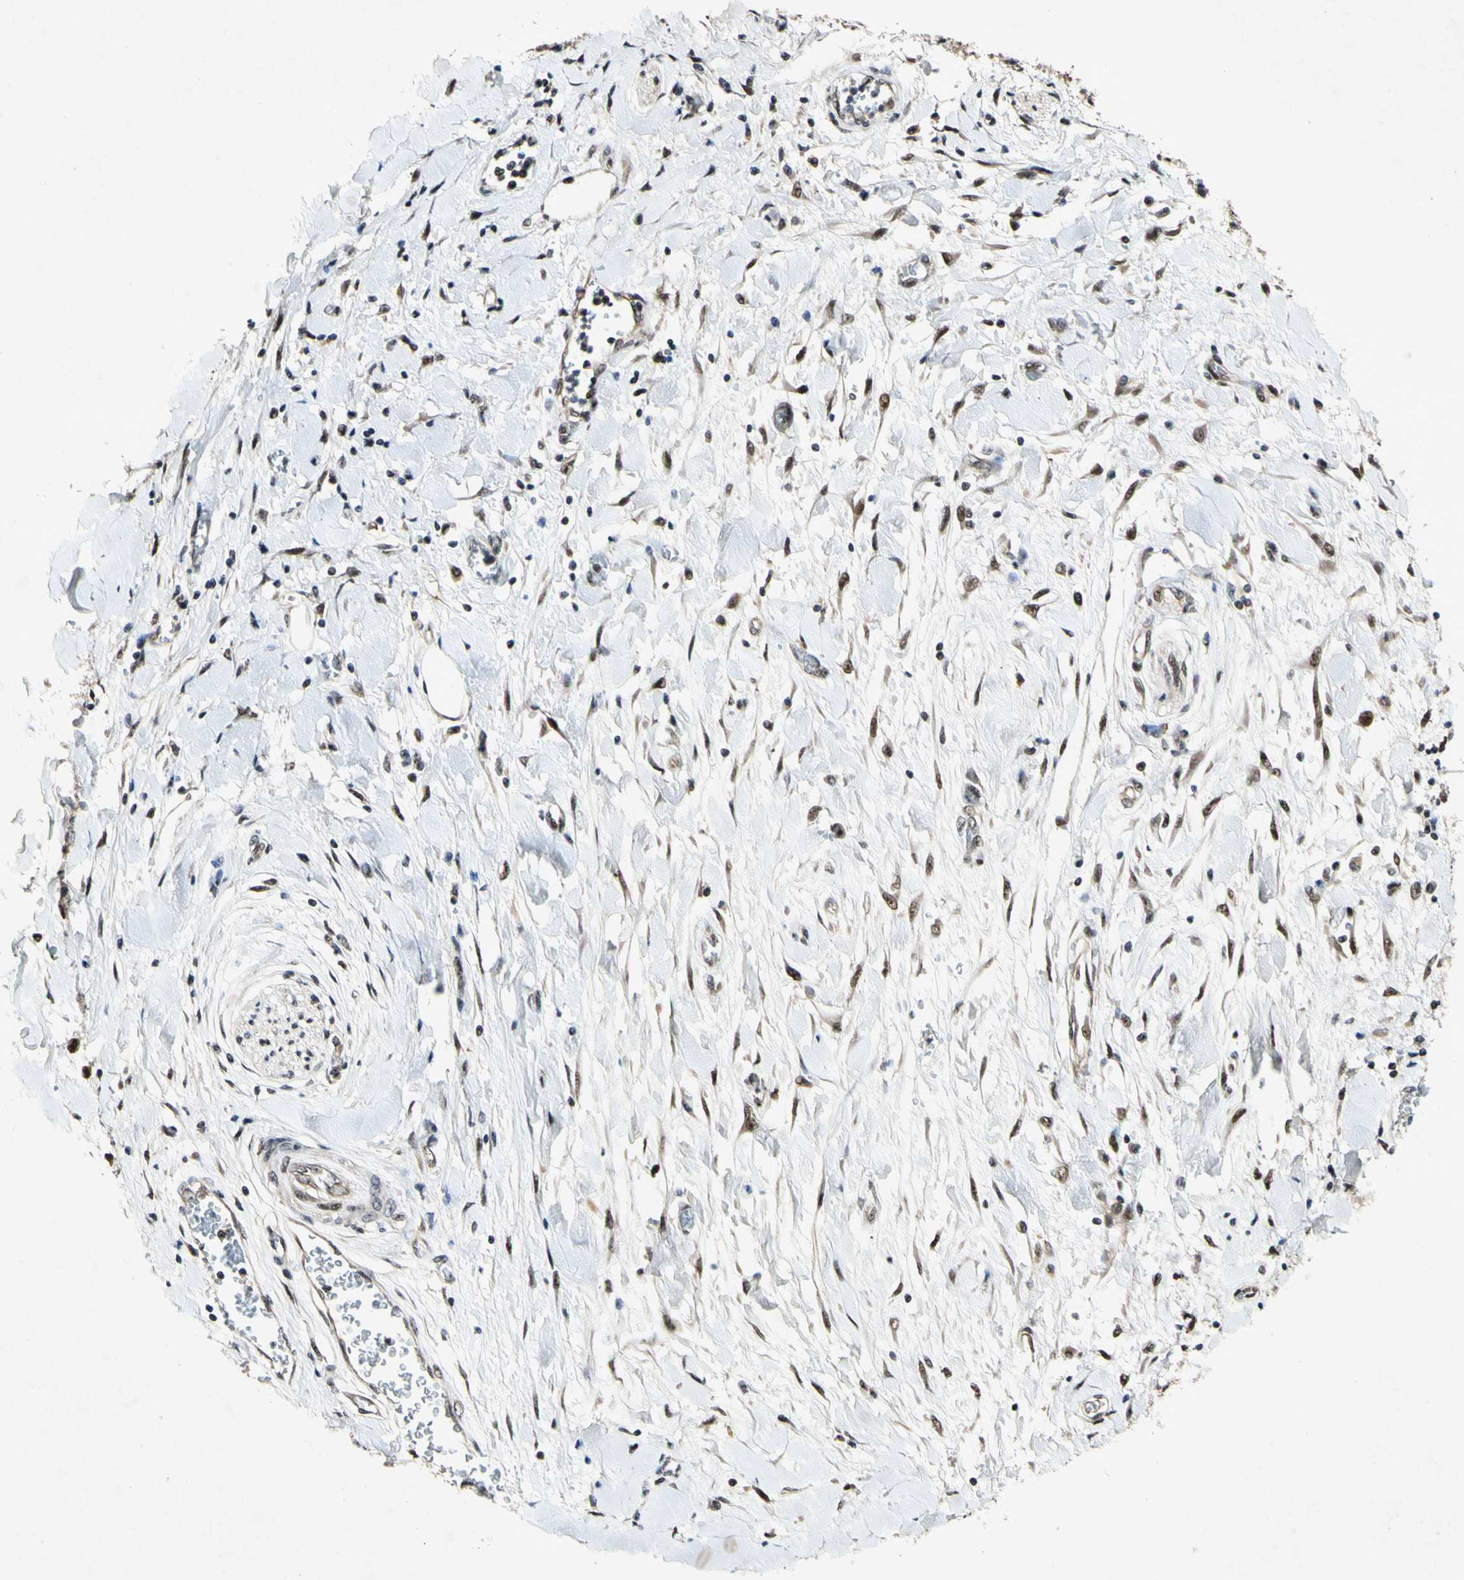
{"staining": {"intensity": "moderate", "quantity": ">75%", "location": "cytoplasmic/membranous,nuclear"}, "tissue": "pancreatic cancer", "cell_type": "Tumor cells", "image_type": "cancer", "snomed": [{"axis": "morphology", "description": "Adenocarcinoma, NOS"}, {"axis": "topography", "description": "Pancreas"}], "caption": "Immunohistochemical staining of pancreatic adenocarcinoma shows moderate cytoplasmic/membranous and nuclear protein staining in about >75% of tumor cells.", "gene": "POLR2F", "patient": {"sex": "female", "age": 70}}